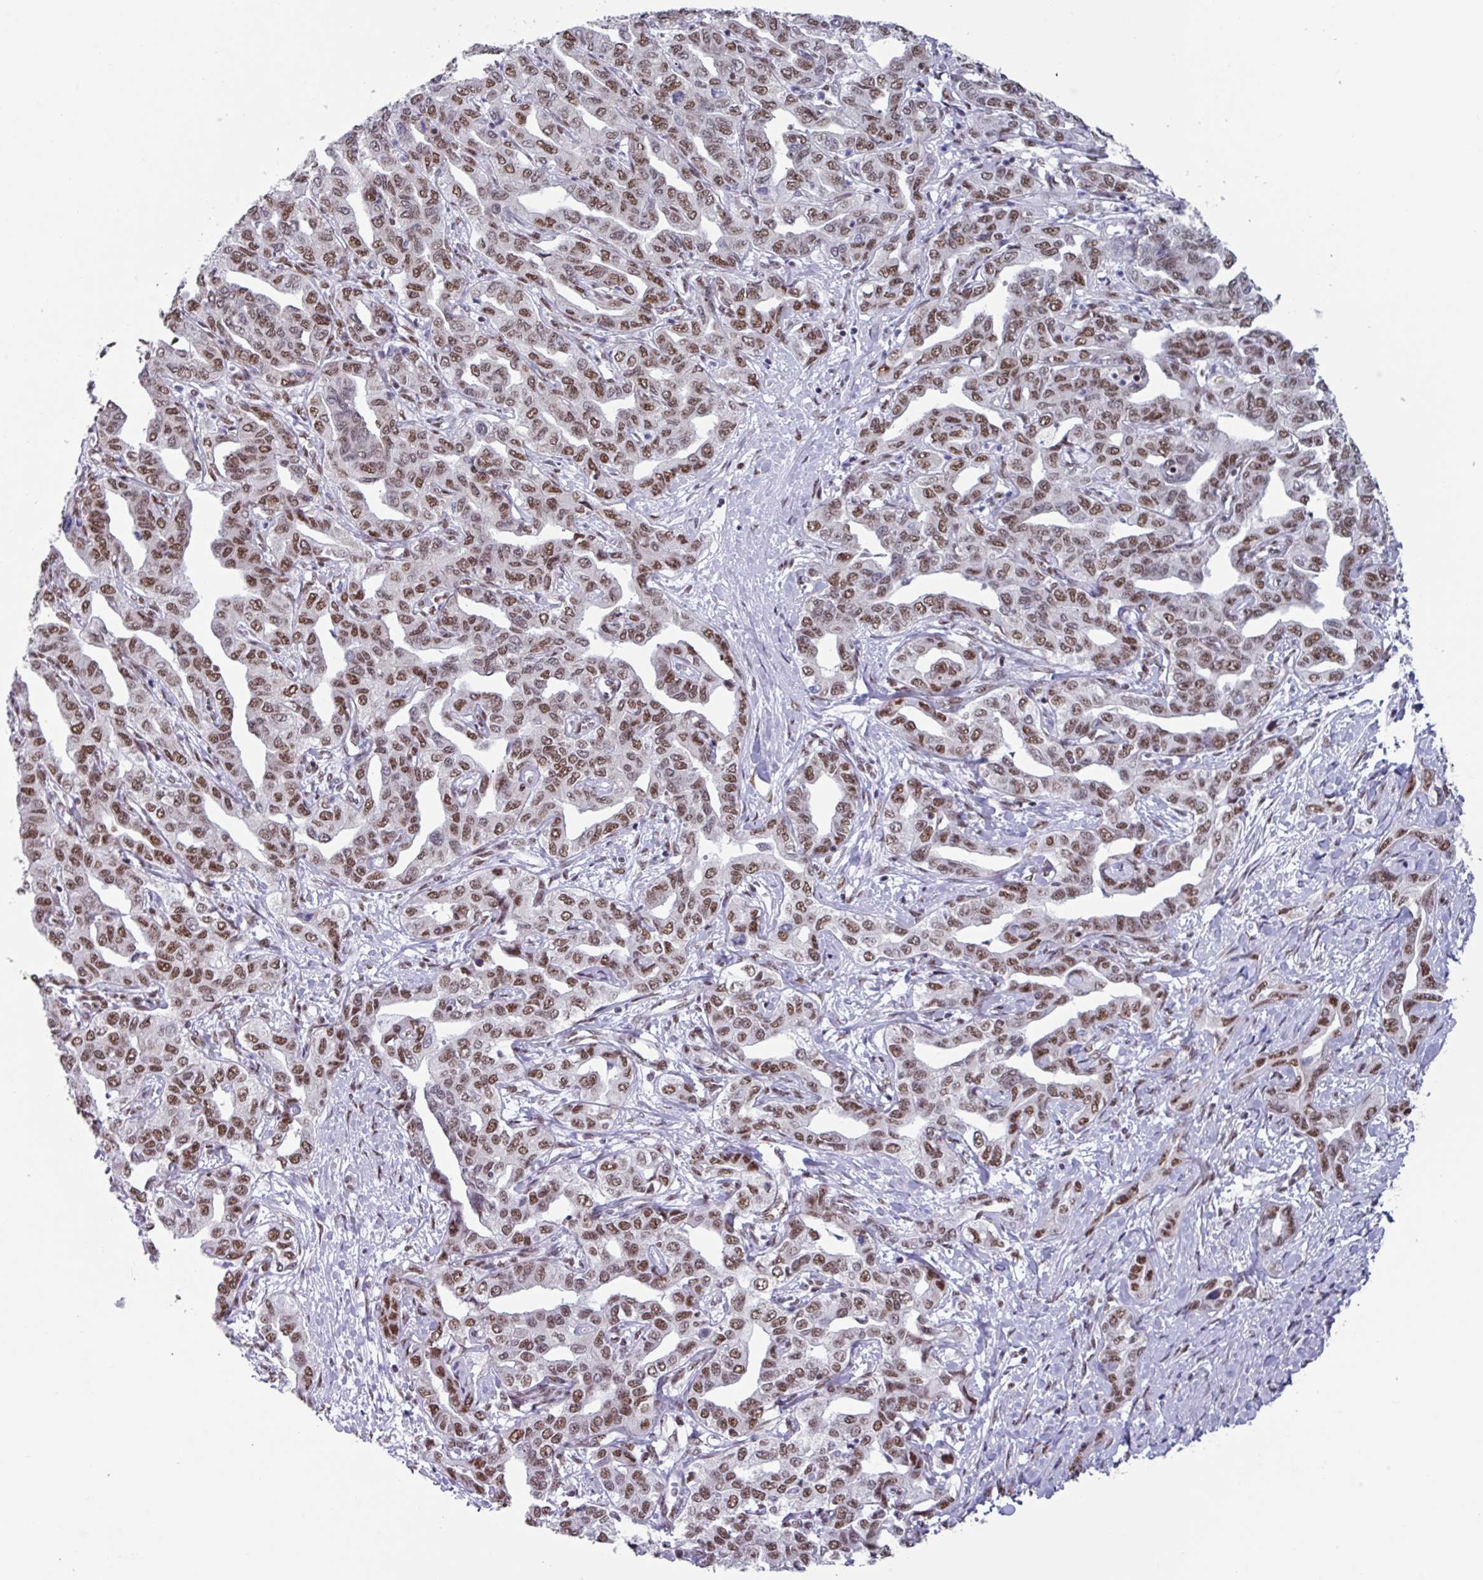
{"staining": {"intensity": "moderate", "quantity": ">75%", "location": "nuclear"}, "tissue": "liver cancer", "cell_type": "Tumor cells", "image_type": "cancer", "snomed": [{"axis": "morphology", "description": "Cholangiocarcinoma"}, {"axis": "topography", "description": "Liver"}], "caption": "DAB (3,3'-diaminobenzidine) immunohistochemical staining of human liver cancer (cholangiocarcinoma) reveals moderate nuclear protein staining in about >75% of tumor cells. (DAB IHC with brightfield microscopy, high magnification).", "gene": "PUF60", "patient": {"sex": "male", "age": 59}}